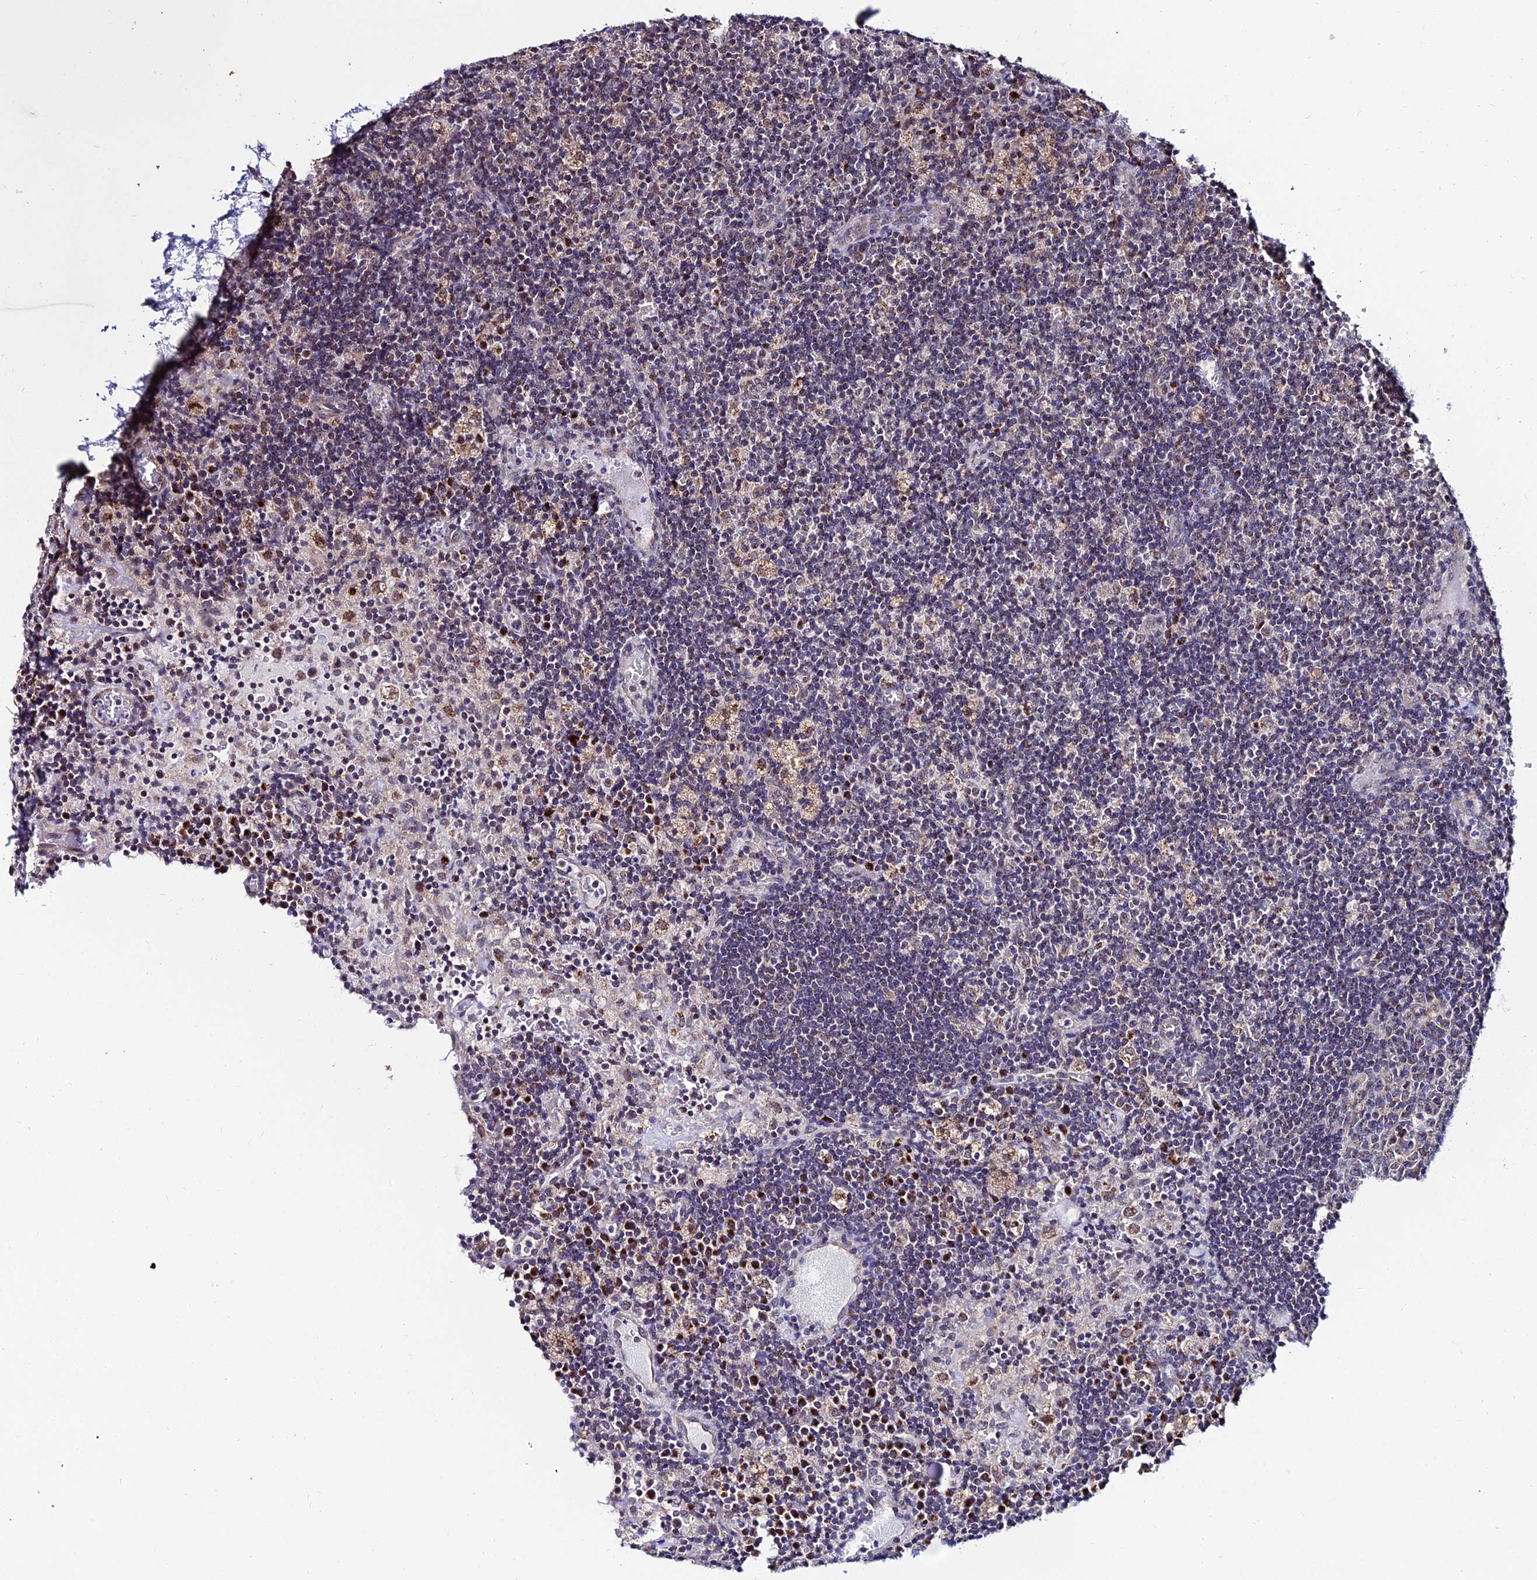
{"staining": {"intensity": "weak", "quantity": "<25%", "location": "cytoplasmic/membranous"}, "tissue": "lymph node", "cell_type": "Non-germinal center cells", "image_type": "normal", "snomed": [{"axis": "morphology", "description": "Normal tissue, NOS"}, {"axis": "topography", "description": "Lymph node"}], "caption": "Human lymph node stained for a protein using immunohistochemistry (IHC) demonstrates no staining in non-germinal center cells.", "gene": "PSMD2", "patient": {"sex": "male", "age": 58}}